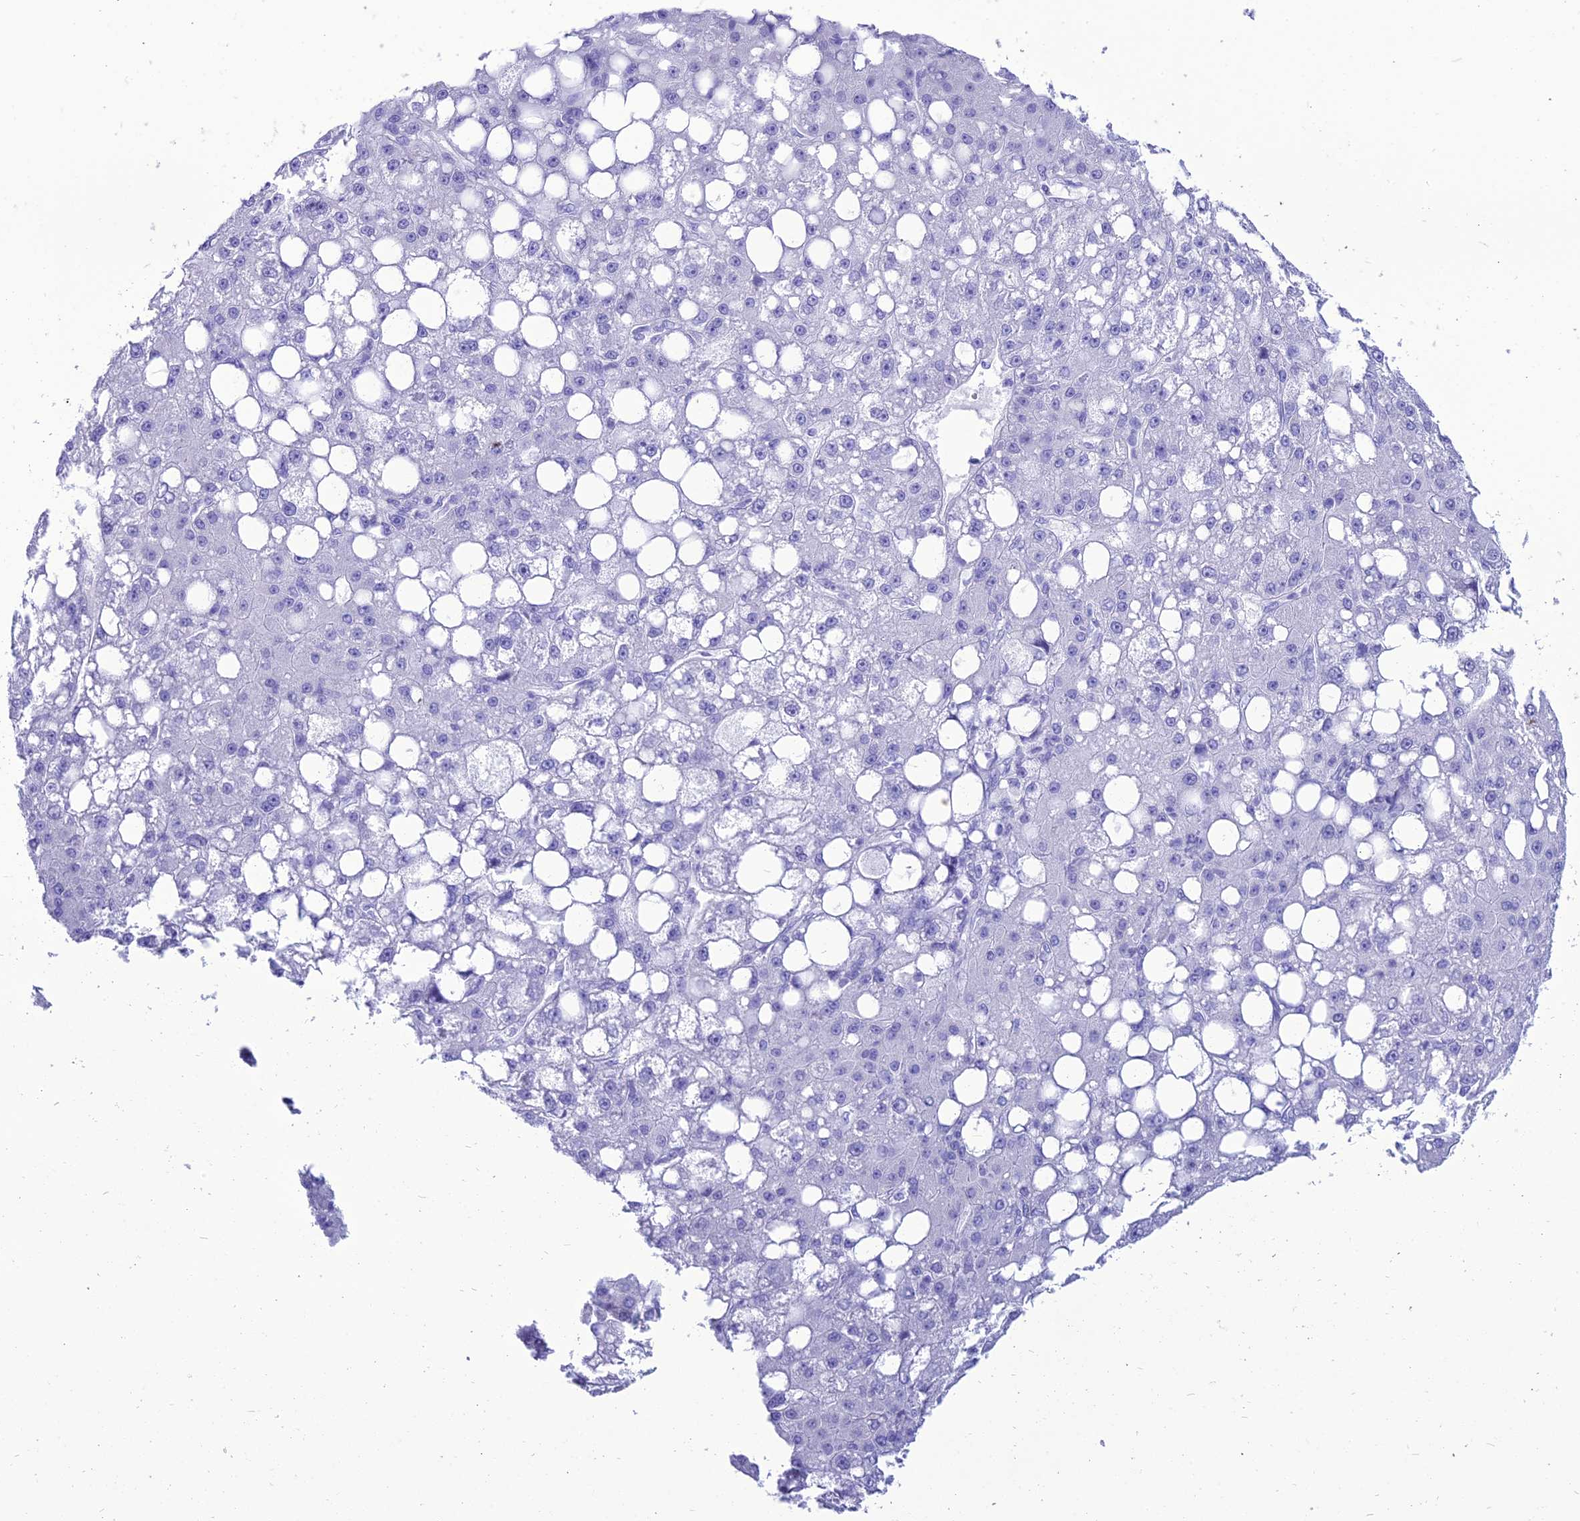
{"staining": {"intensity": "negative", "quantity": "none", "location": "none"}, "tissue": "liver cancer", "cell_type": "Tumor cells", "image_type": "cancer", "snomed": [{"axis": "morphology", "description": "Carcinoma, Hepatocellular, NOS"}, {"axis": "topography", "description": "Liver"}], "caption": "The IHC photomicrograph has no significant positivity in tumor cells of liver hepatocellular carcinoma tissue.", "gene": "PNMA5", "patient": {"sex": "male", "age": 67}}